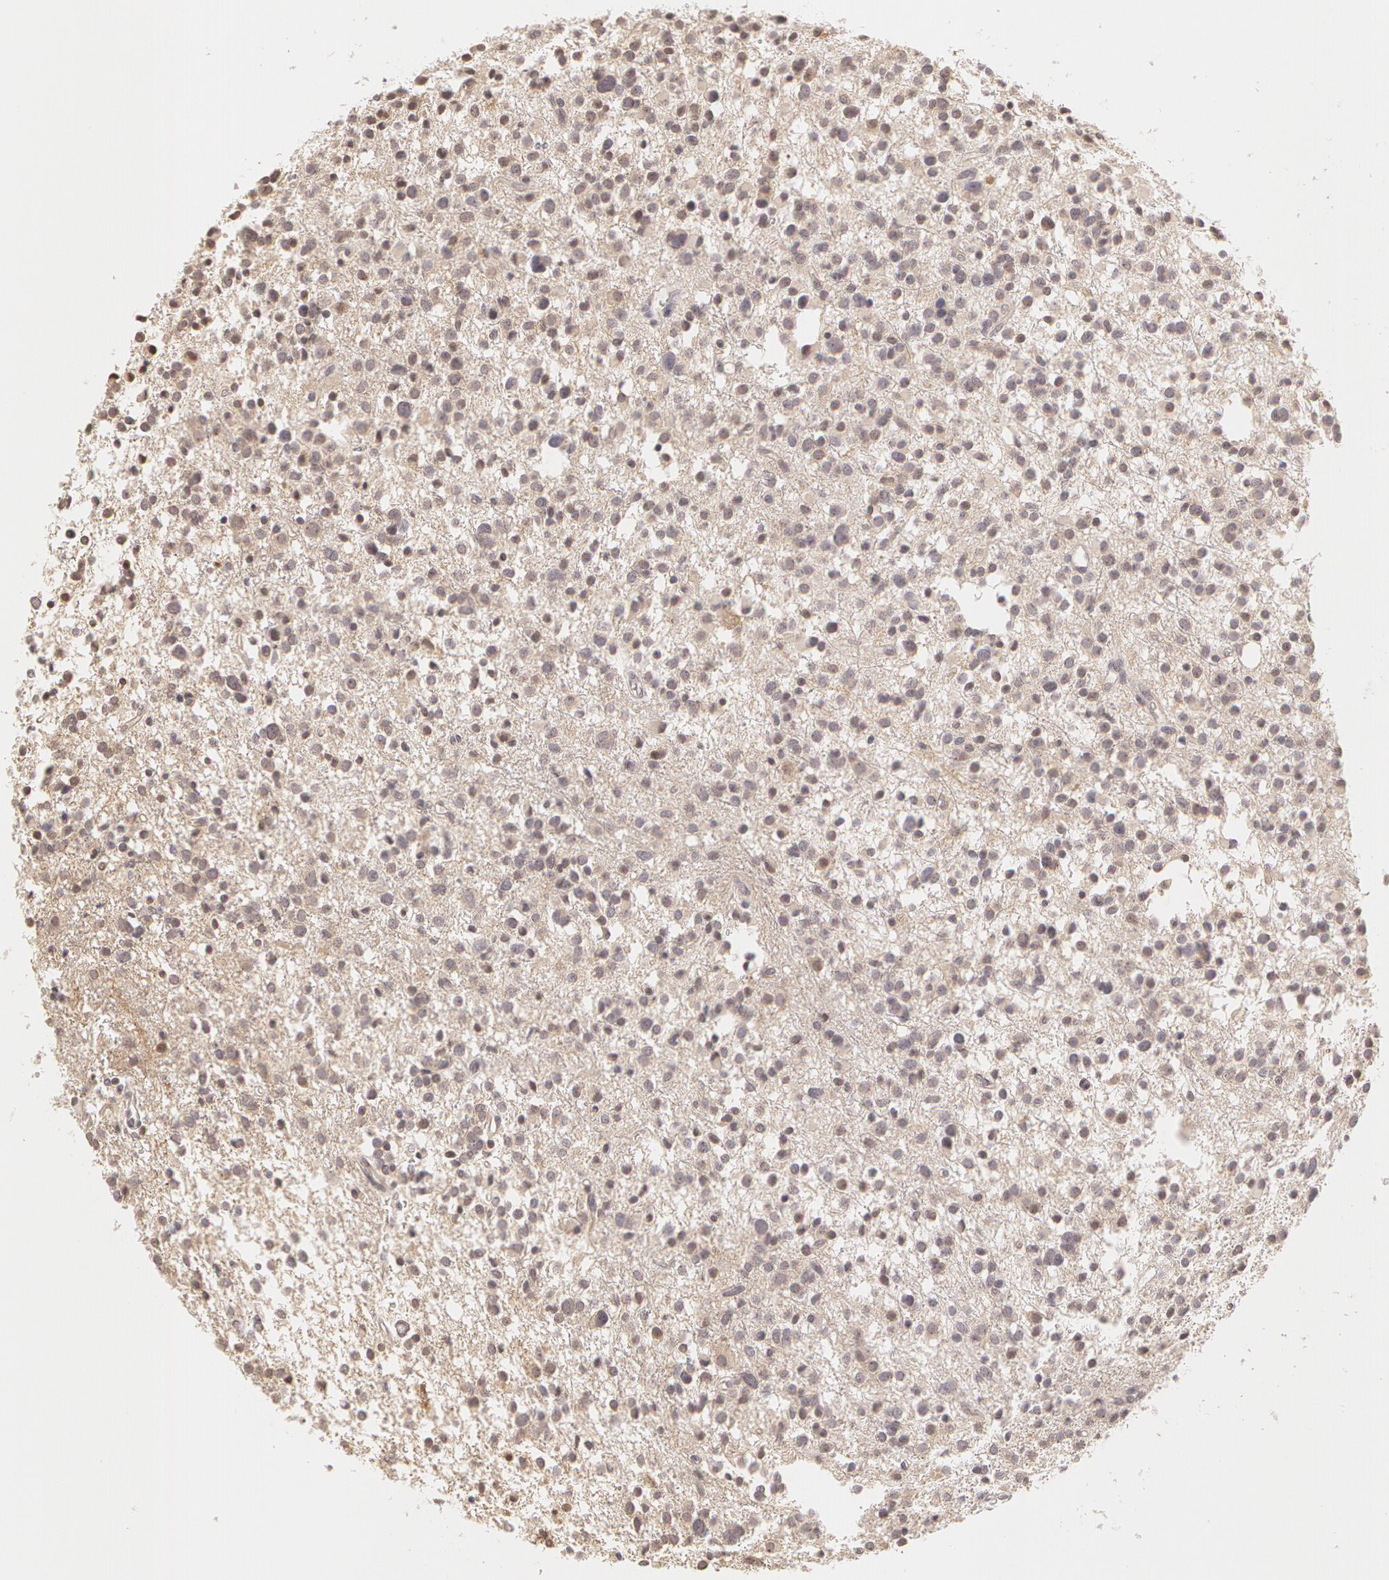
{"staining": {"intensity": "weak", "quantity": "25%-75%", "location": "nuclear"}, "tissue": "glioma", "cell_type": "Tumor cells", "image_type": "cancer", "snomed": [{"axis": "morphology", "description": "Glioma, malignant, Low grade"}, {"axis": "topography", "description": "Brain"}], "caption": "This micrograph reveals malignant glioma (low-grade) stained with immunohistochemistry (IHC) to label a protein in brown. The nuclear of tumor cells show weak positivity for the protein. Nuclei are counter-stained blue.", "gene": "ZNF597", "patient": {"sex": "female", "age": 36}}